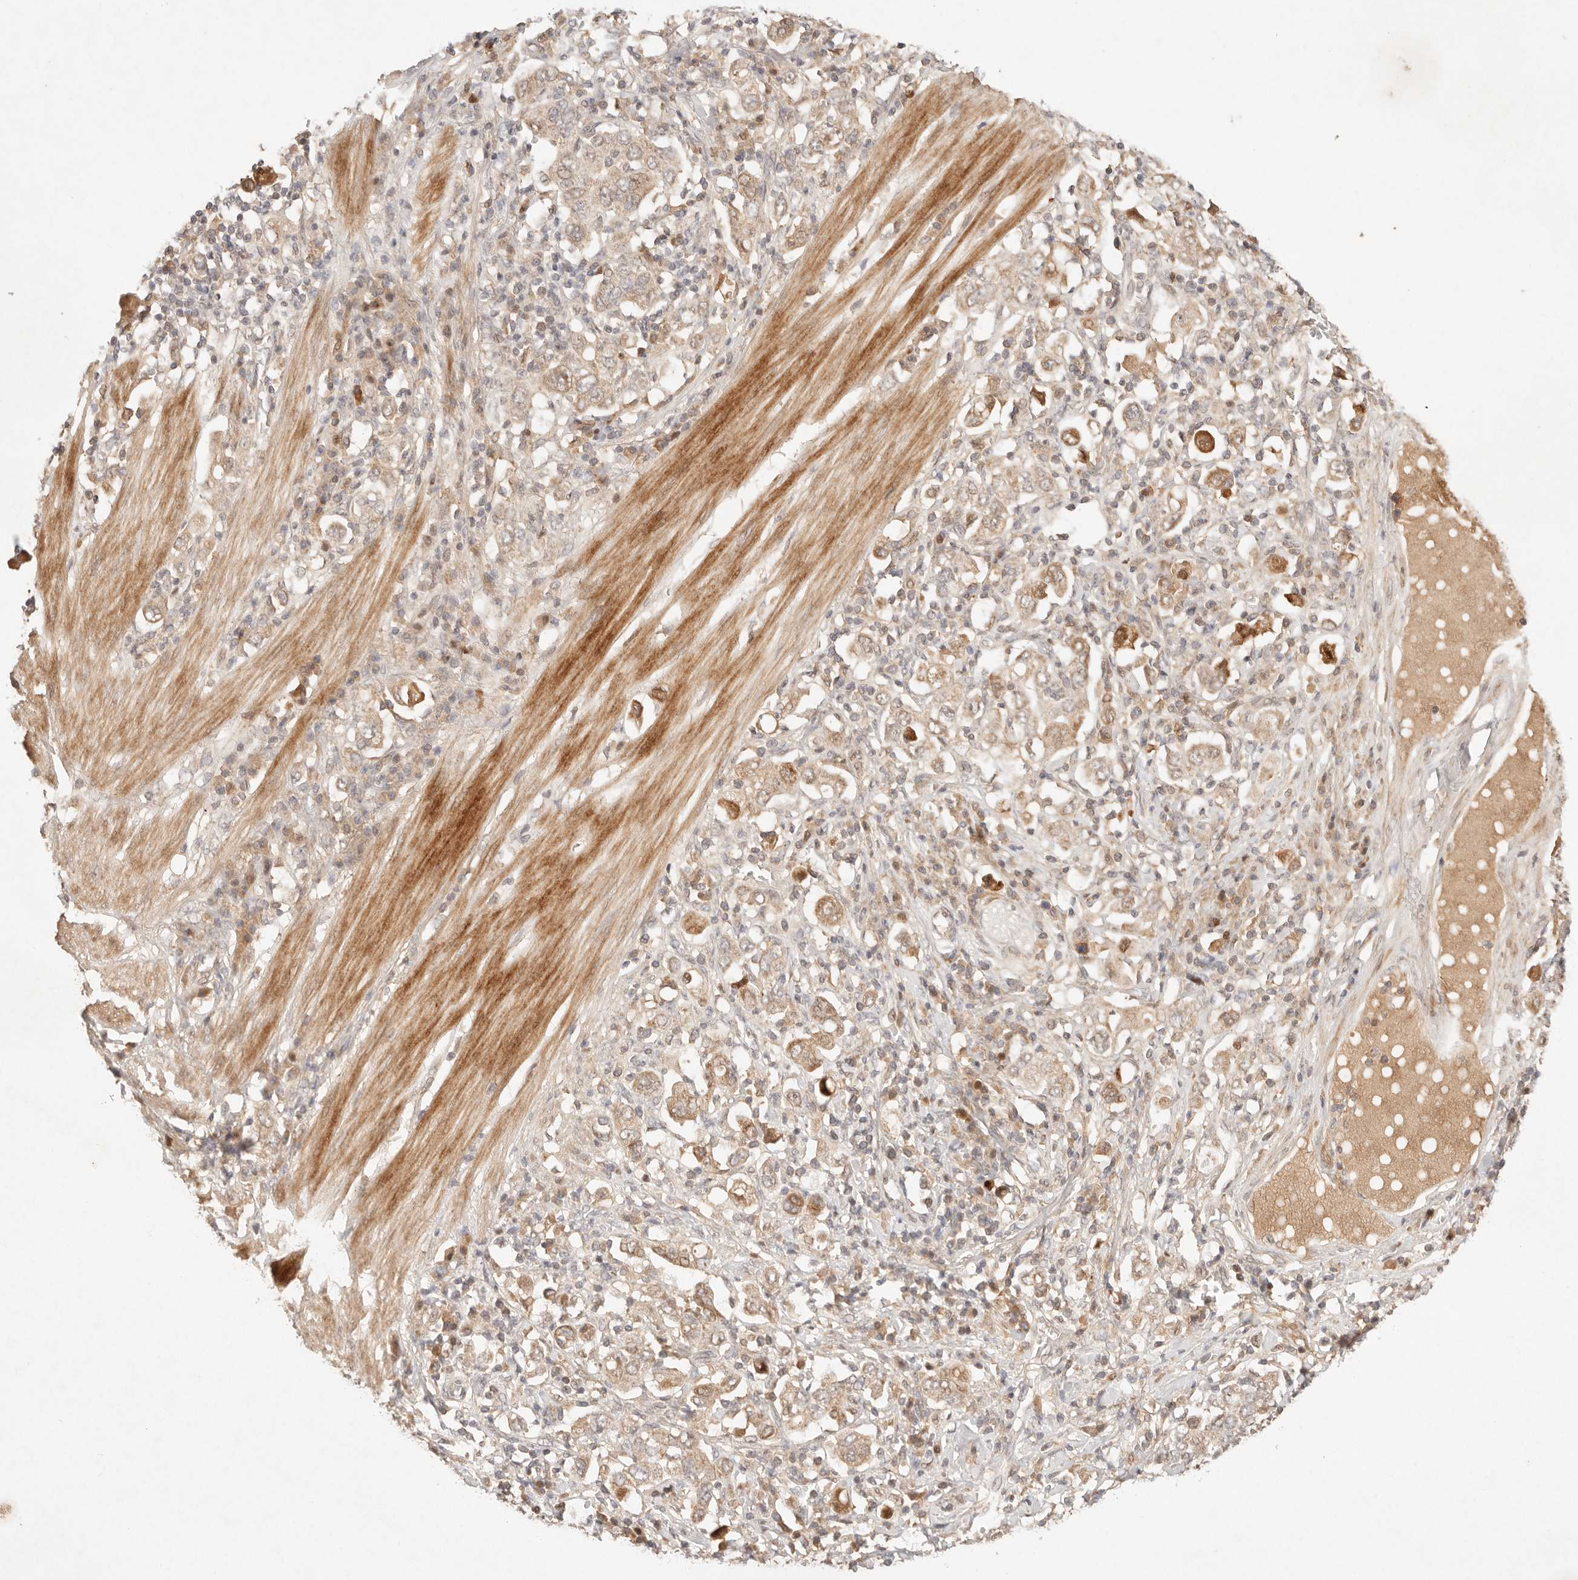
{"staining": {"intensity": "moderate", "quantity": "25%-75%", "location": "cytoplasmic/membranous"}, "tissue": "stomach cancer", "cell_type": "Tumor cells", "image_type": "cancer", "snomed": [{"axis": "morphology", "description": "Adenocarcinoma, NOS"}, {"axis": "topography", "description": "Stomach, upper"}], "caption": "Stomach adenocarcinoma stained with a protein marker demonstrates moderate staining in tumor cells.", "gene": "PHLDA3", "patient": {"sex": "male", "age": 62}}